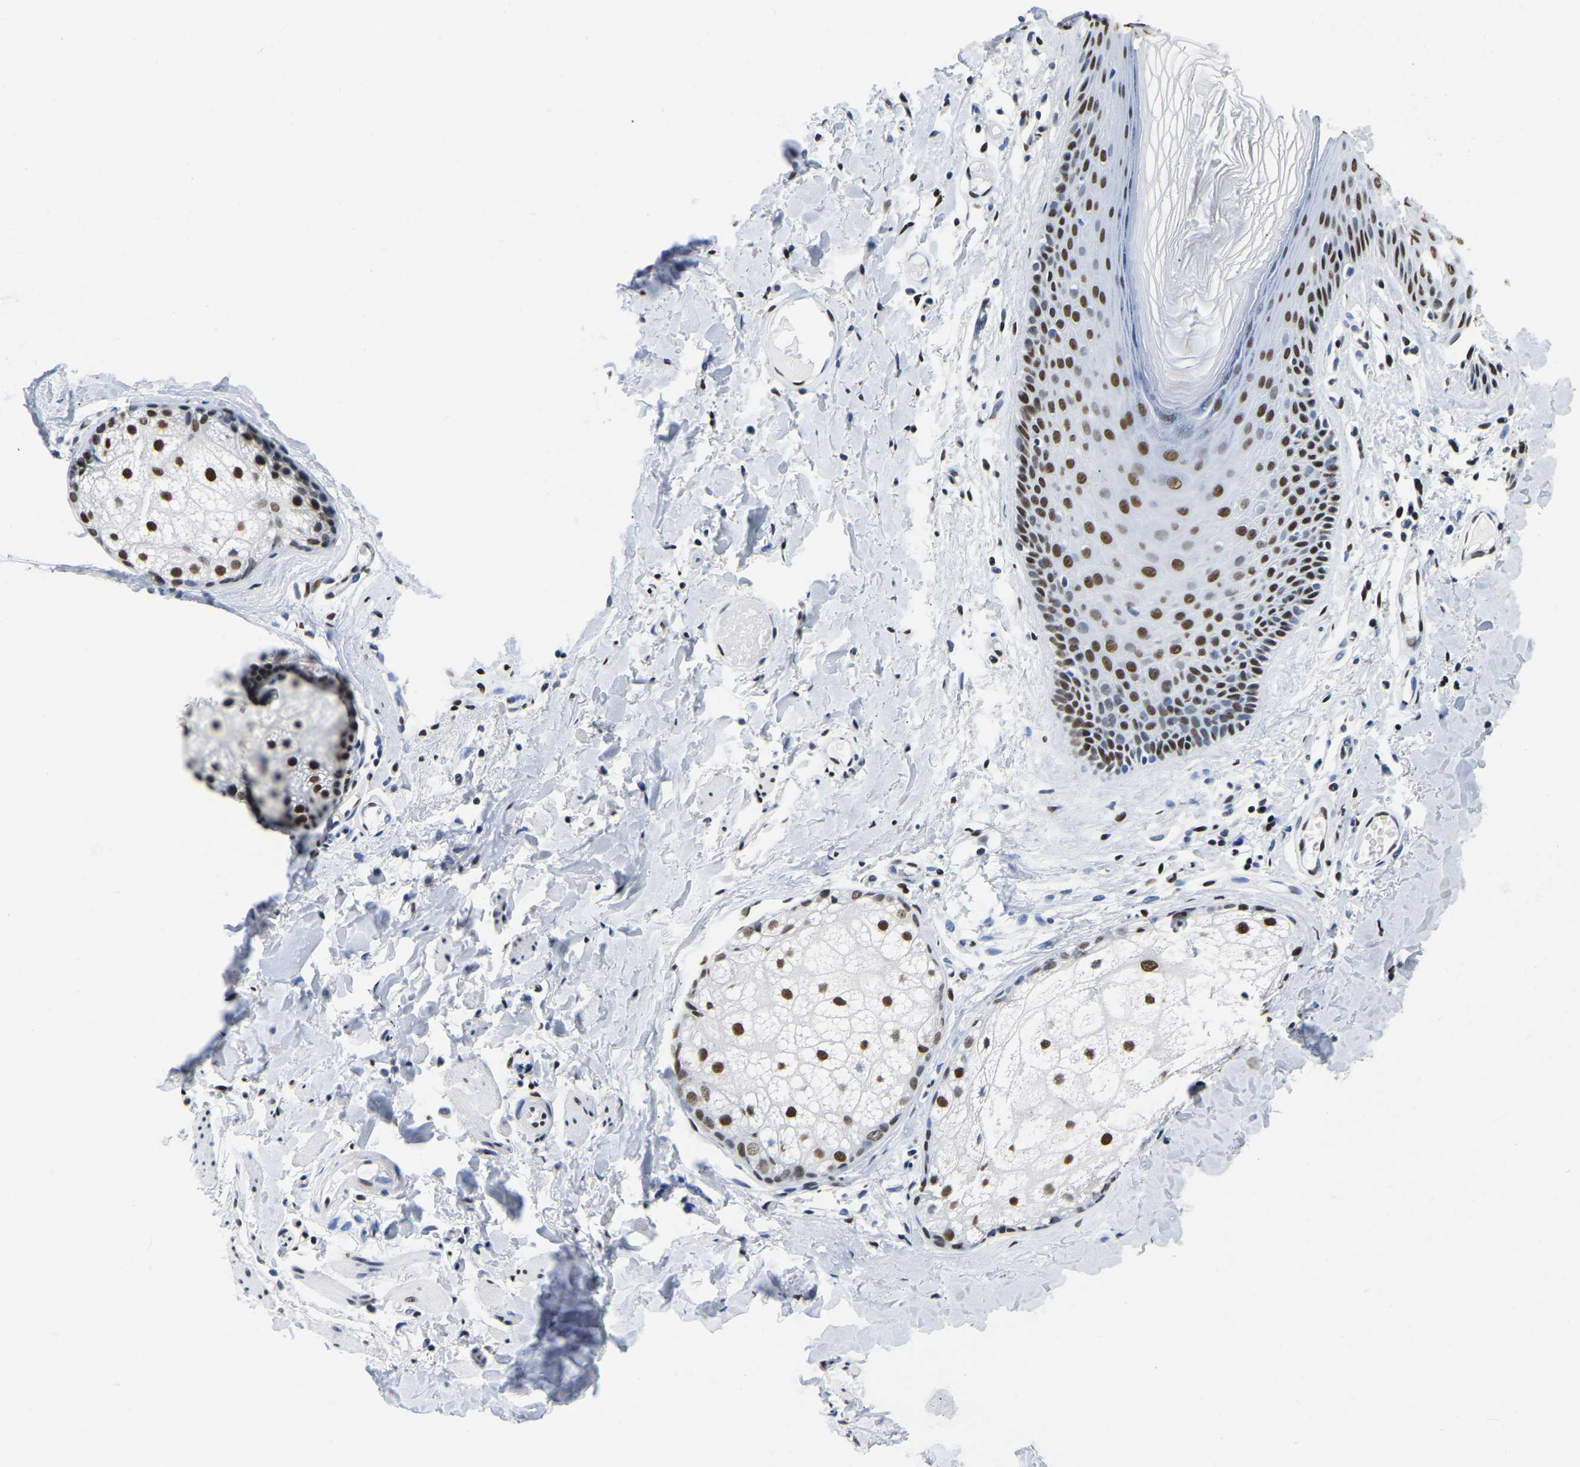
{"staining": {"intensity": "moderate", "quantity": ">75%", "location": "nuclear"}, "tissue": "skin", "cell_type": "Epidermal cells", "image_type": "normal", "snomed": [{"axis": "morphology", "description": "Normal tissue, NOS"}, {"axis": "topography", "description": "Vulva"}], "caption": "A high-resolution image shows immunohistochemistry staining of unremarkable skin, which demonstrates moderate nuclear positivity in about >75% of epidermal cells.", "gene": "UBA1", "patient": {"sex": "female", "age": 73}}